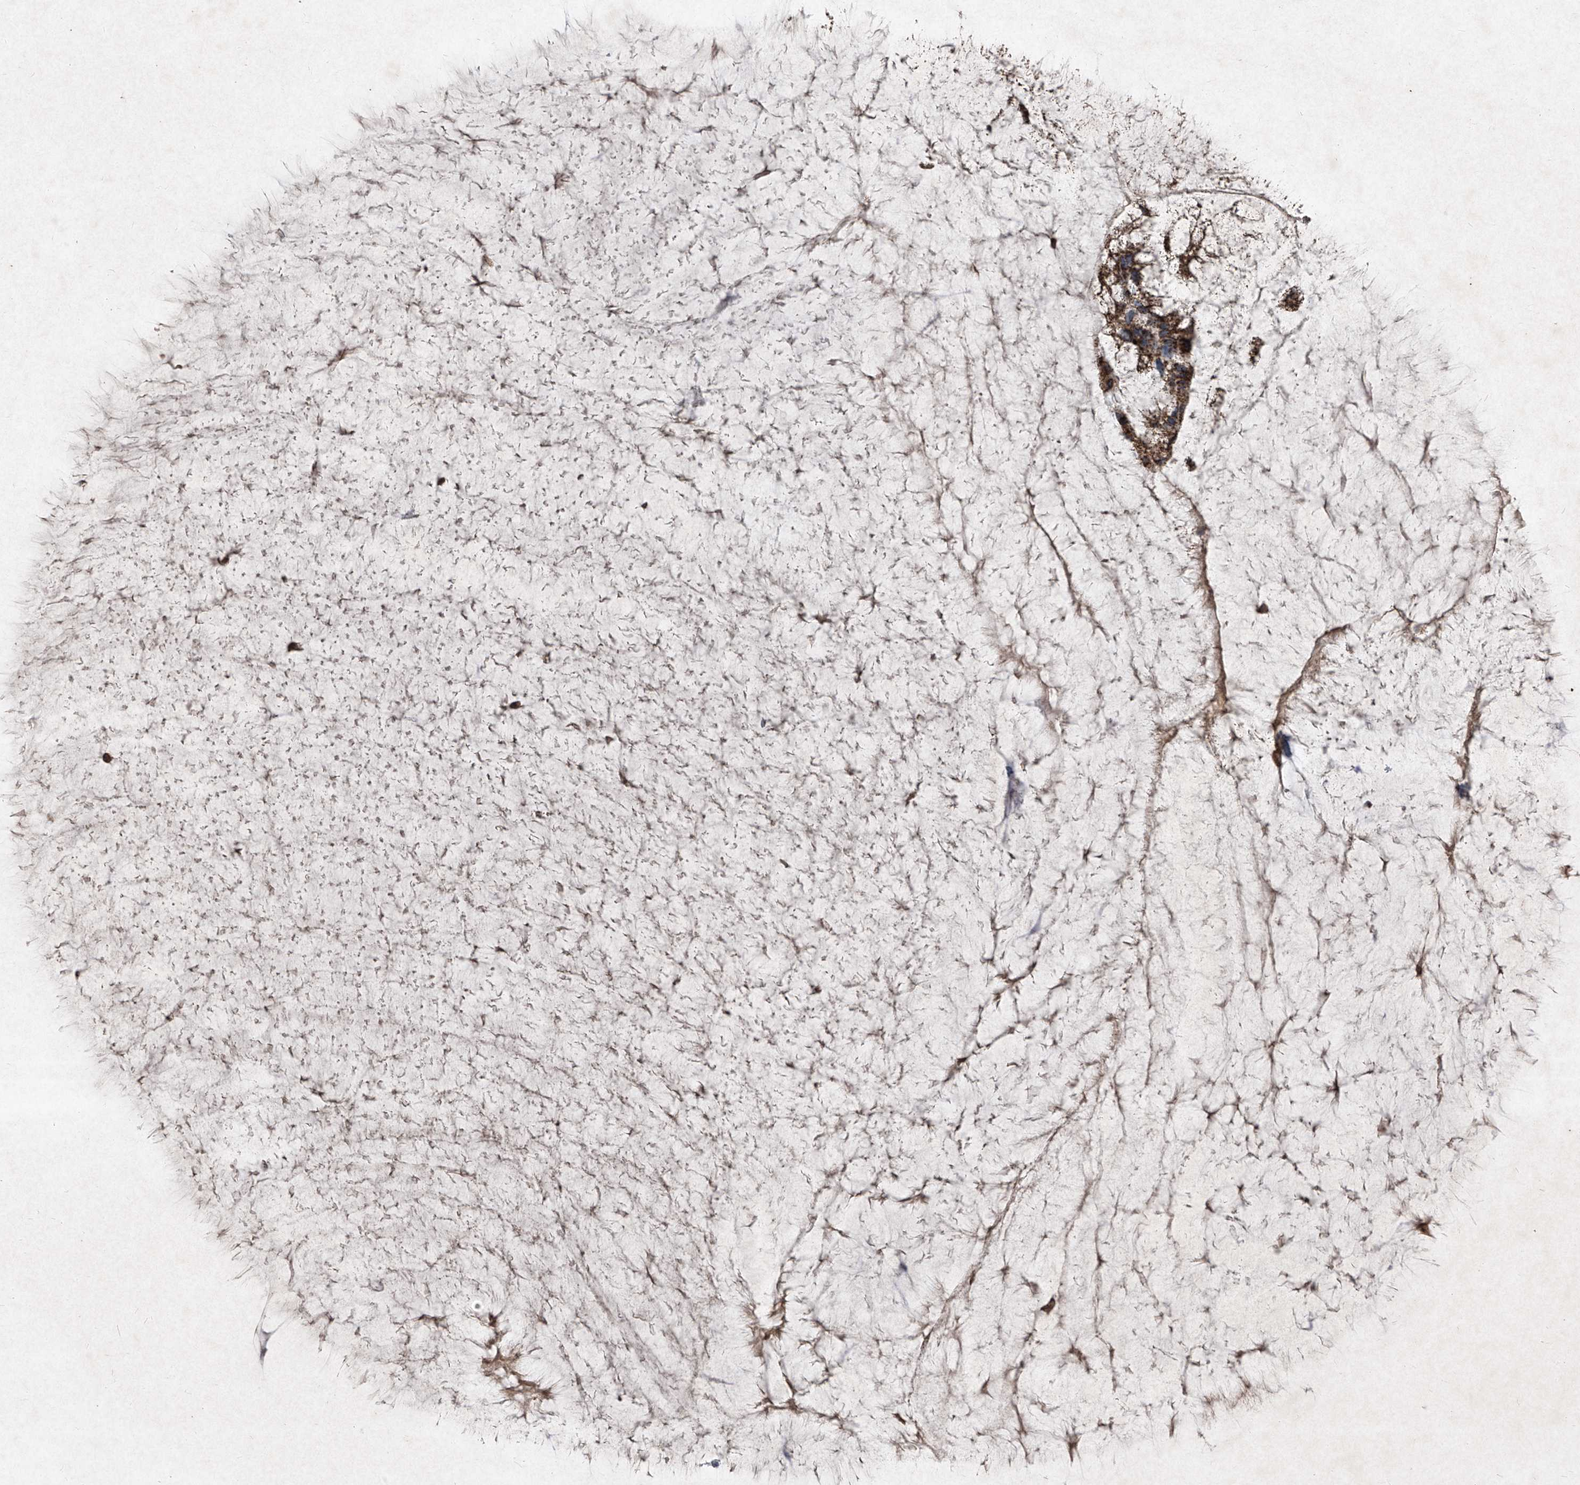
{"staining": {"intensity": "strong", "quantity": ">75%", "location": "cytoplasmic/membranous"}, "tissue": "ovarian cancer", "cell_type": "Tumor cells", "image_type": "cancer", "snomed": [{"axis": "morphology", "description": "Cystadenocarcinoma, mucinous, NOS"}, {"axis": "topography", "description": "Ovary"}], "caption": "A brown stain highlights strong cytoplasmic/membranous staining of a protein in human ovarian cancer (mucinous cystadenocarcinoma) tumor cells.", "gene": "ABCD3", "patient": {"sex": "female", "age": 37}}